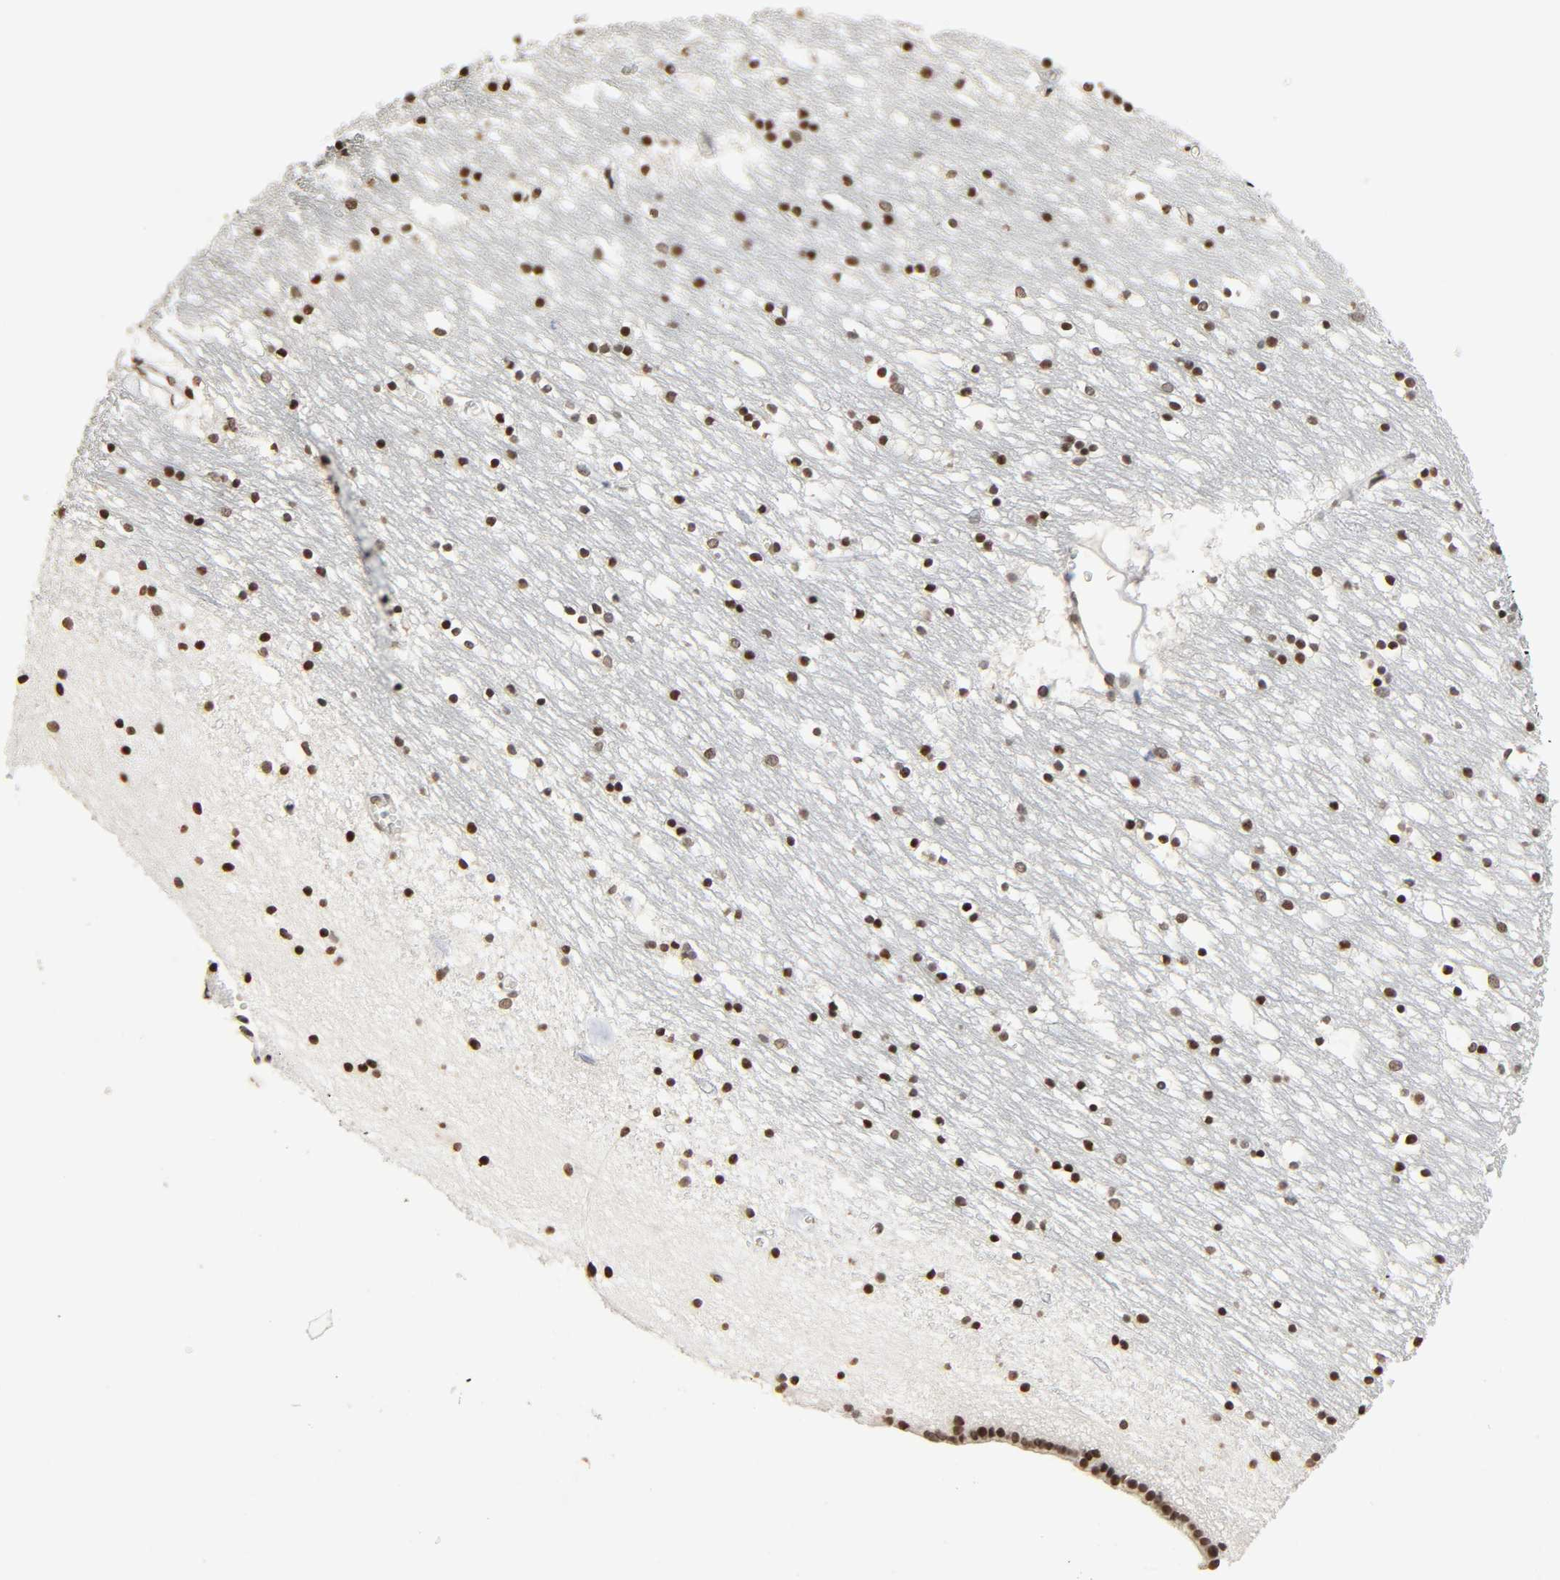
{"staining": {"intensity": "moderate", "quantity": ">75%", "location": "nuclear"}, "tissue": "caudate", "cell_type": "Glial cells", "image_type": "normal", "snomed": [{"axis": "morphology", "description": "Normal tissue, NOS"}, {"axis": "topography", "description": "Lateral ventricle wall"}], "caption": "DAB (3,3'-diaminobenzidine) immunohistochemical staining of normal human caudate shows moderate nuclear protein expression in approximately >75% of glial cells.", "gene": "STK4", "patient": {"sex": "male", "age": 45}}